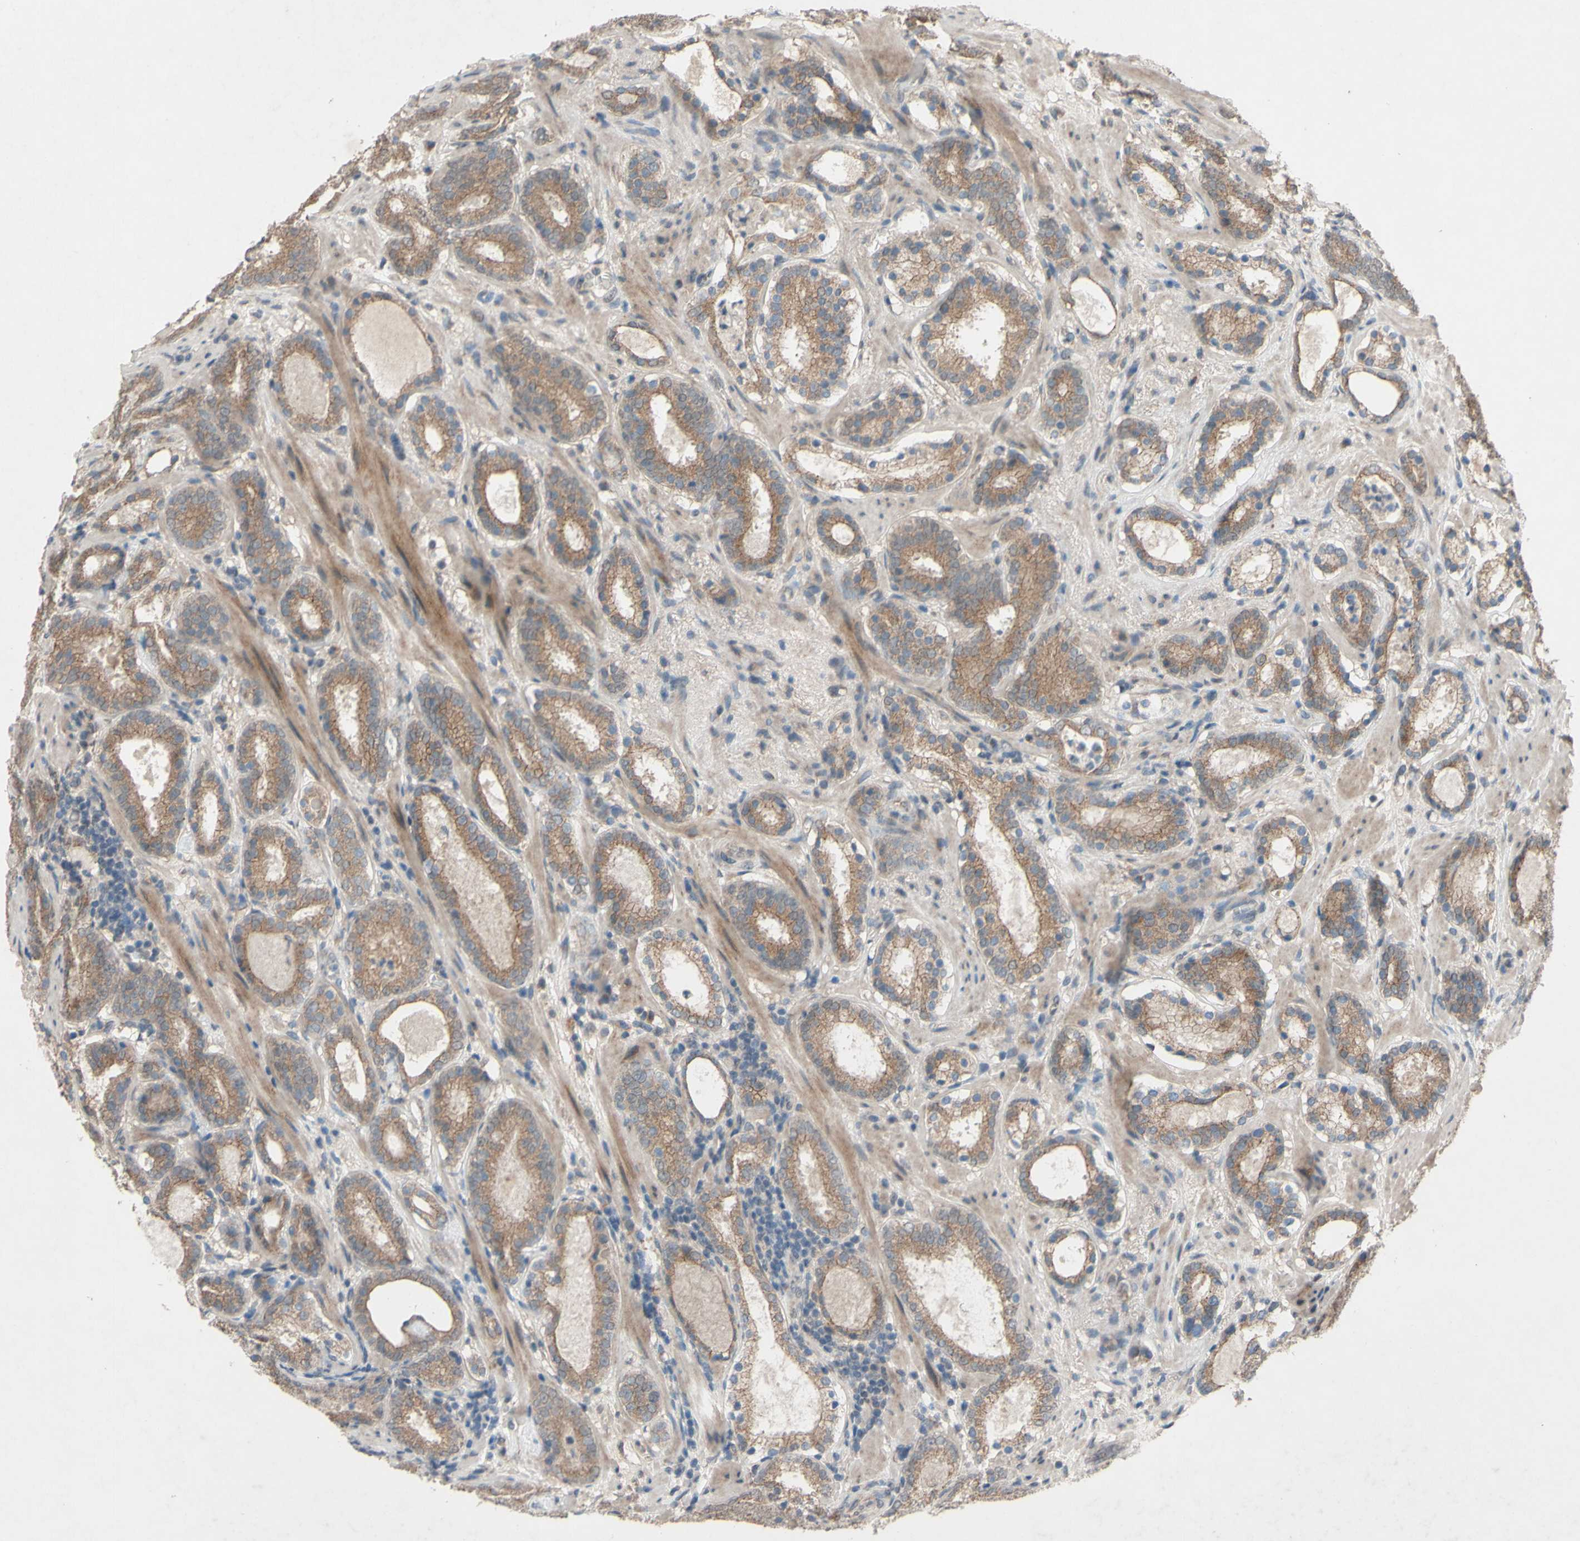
{"staining": {"intensity": "moderate", "quantity": ">75%", "location": "cytoplasmic/membranous"}, "tissue": "prostate cancer", "cell_type": "Tumor cells", "image_type": "cancer", "snomed": [{"axis": "morphology", "description": "Adenocarcinoma, Low grade"}, {"axis": "topography", "description": "Prostate"}], "caption": "A micrograph of human prostate cancer stained for a protein demonstrates moderate cytoplasmic/membranous brown staining in tumor cells. Using DAB (brown) and hematoxylin (blue) stains, captured at high magnification using brightfield microscopy.", "gene": "CDCP1", "patient": {"sex": "male", "age": 69}}